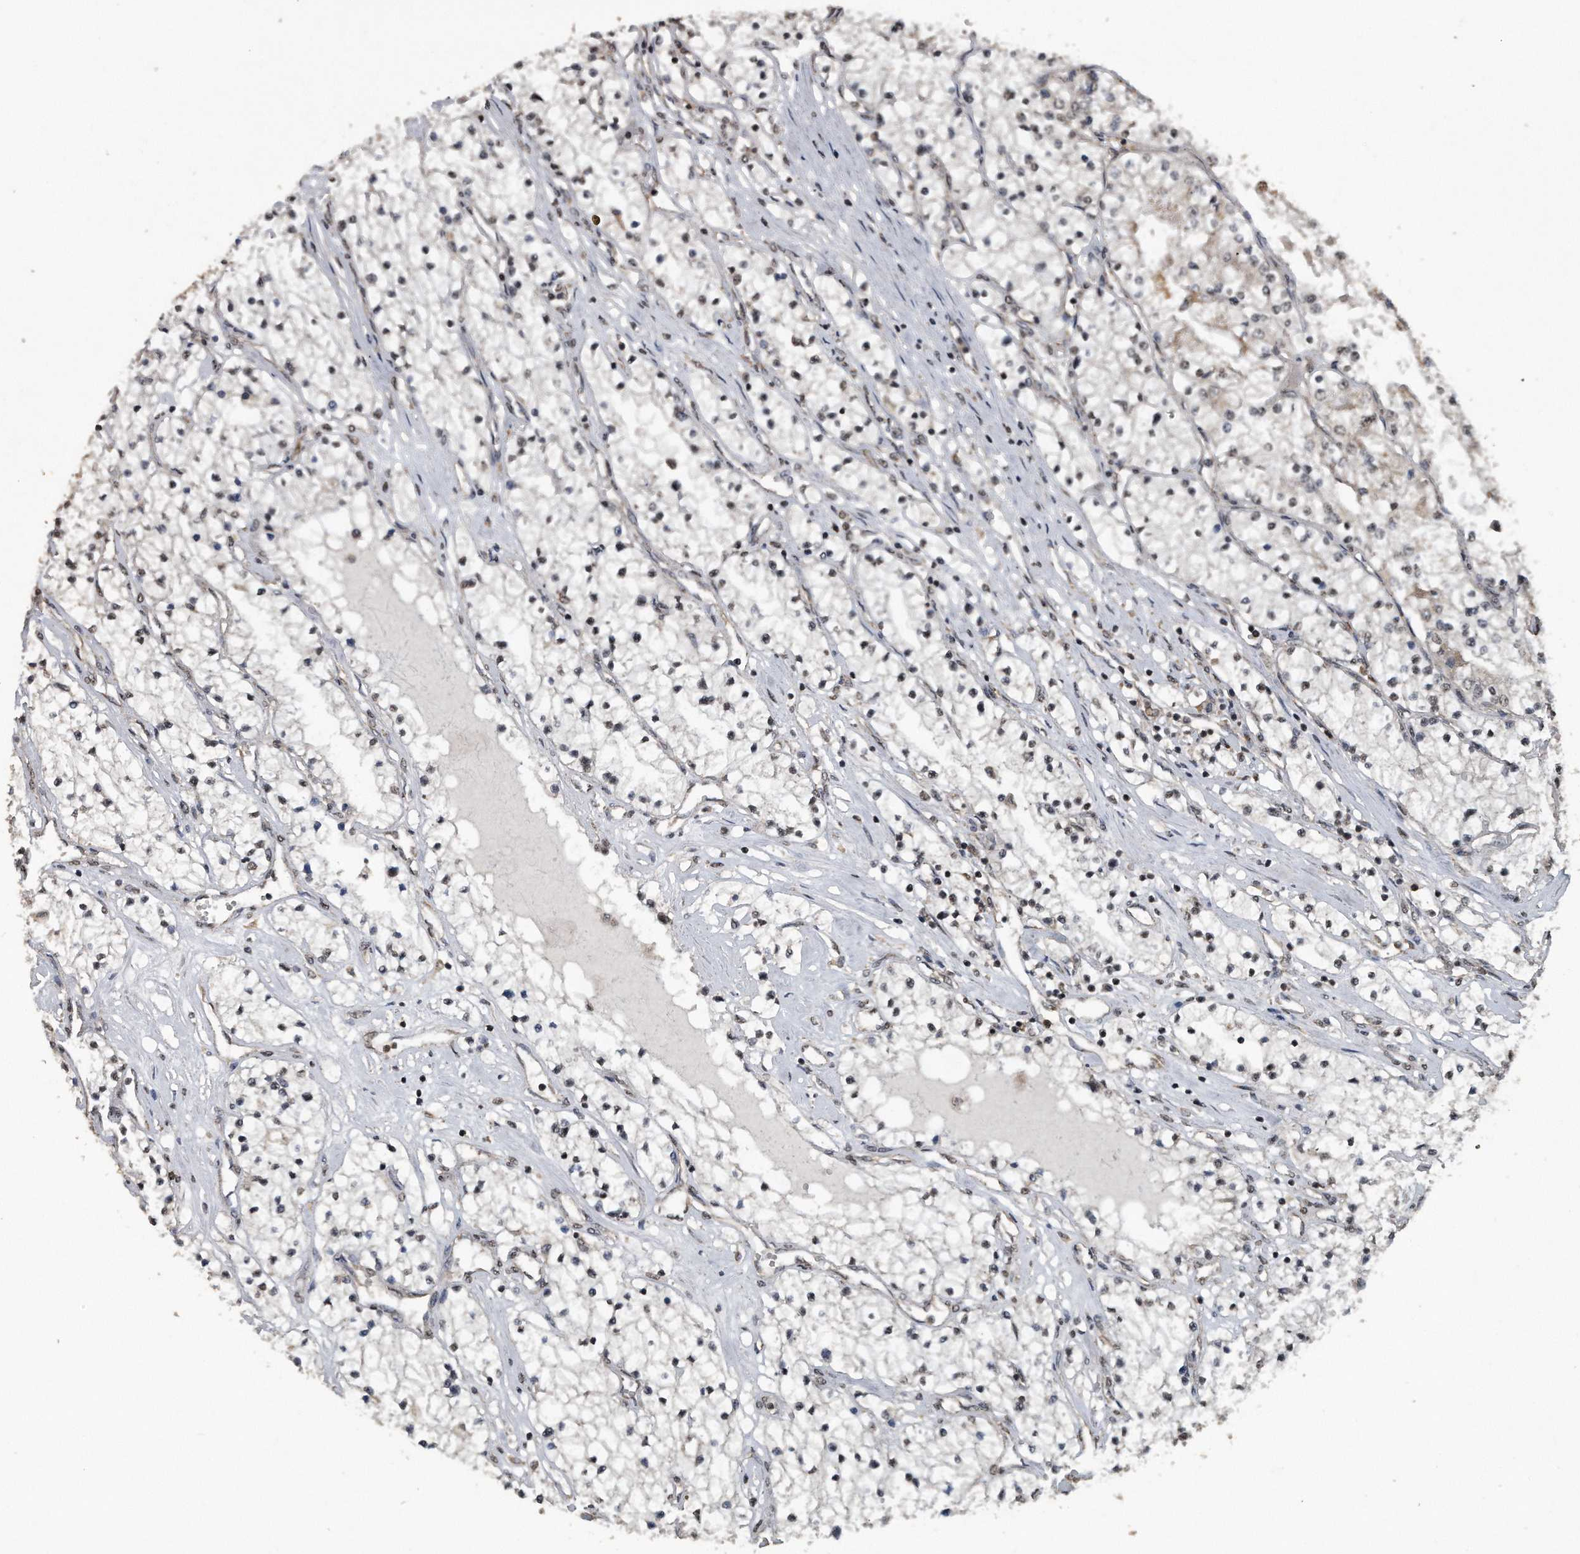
{"staining": {"intensity": "weak", "quantity": "<25%", "location": "nuclear"}, "tissue": "renal cancer", "cell_type": "Tumor cells", "image_type": "cancer", "snomed": [{"axis": "morphology", "description": "Adenocarcinoma, NOS"}, {"axis": "topography", "description": "Kidney"}], "caption": "Histopathology image shows no protein expression in tumor cells of renal cancer tissue.", "gene": "CRYZL1", "patient": {"sex": "male", "age": 68}}